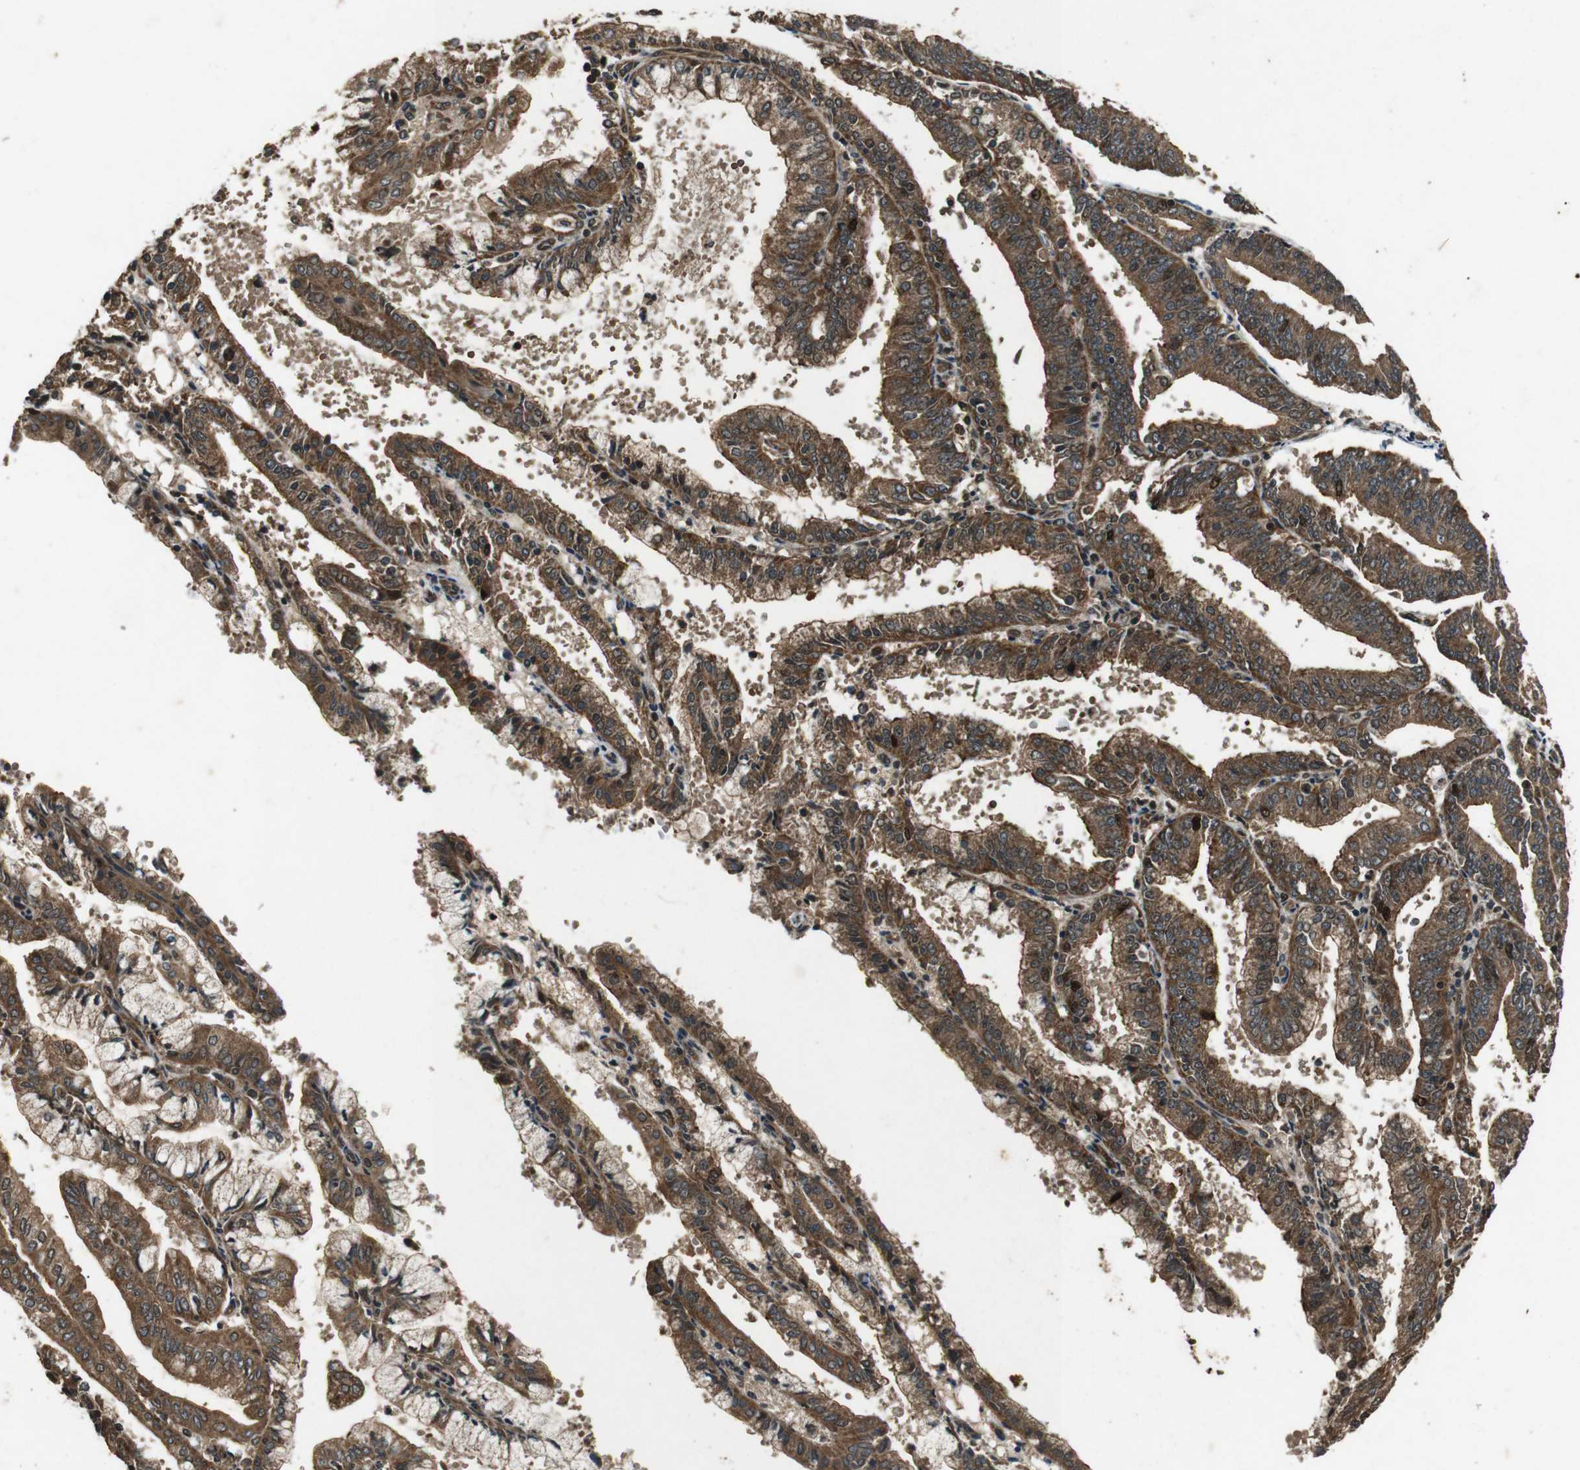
{"staining": {"intensity": "strong", "quantity": ">75%", "location": "cytoplasmic/membranous,nuclear"}, "tissue": "endometrial cancer", "cell_type": "Tumor cells", "image_type": "cancer", "snomed": [{"axis": "morphology", "description": "Adenocarcinoma, NOS"}, {"axis": "topography", "description": "Endometrium"}], "caption": "Immunohistochemistry micrograph of neoplastic tissue: human adenocarcinoma (endometrial) stained using immunohistochemistry (IHC) reveals high levels of strong protein expression localized specifically in the cytoplasmic/membranous and nuclear of tumor cells, appearing as a cytoplasmic/membranous and nuclear brown color.", "gene": "PLK2", "patient": {"sex": "female", "age": 63}}